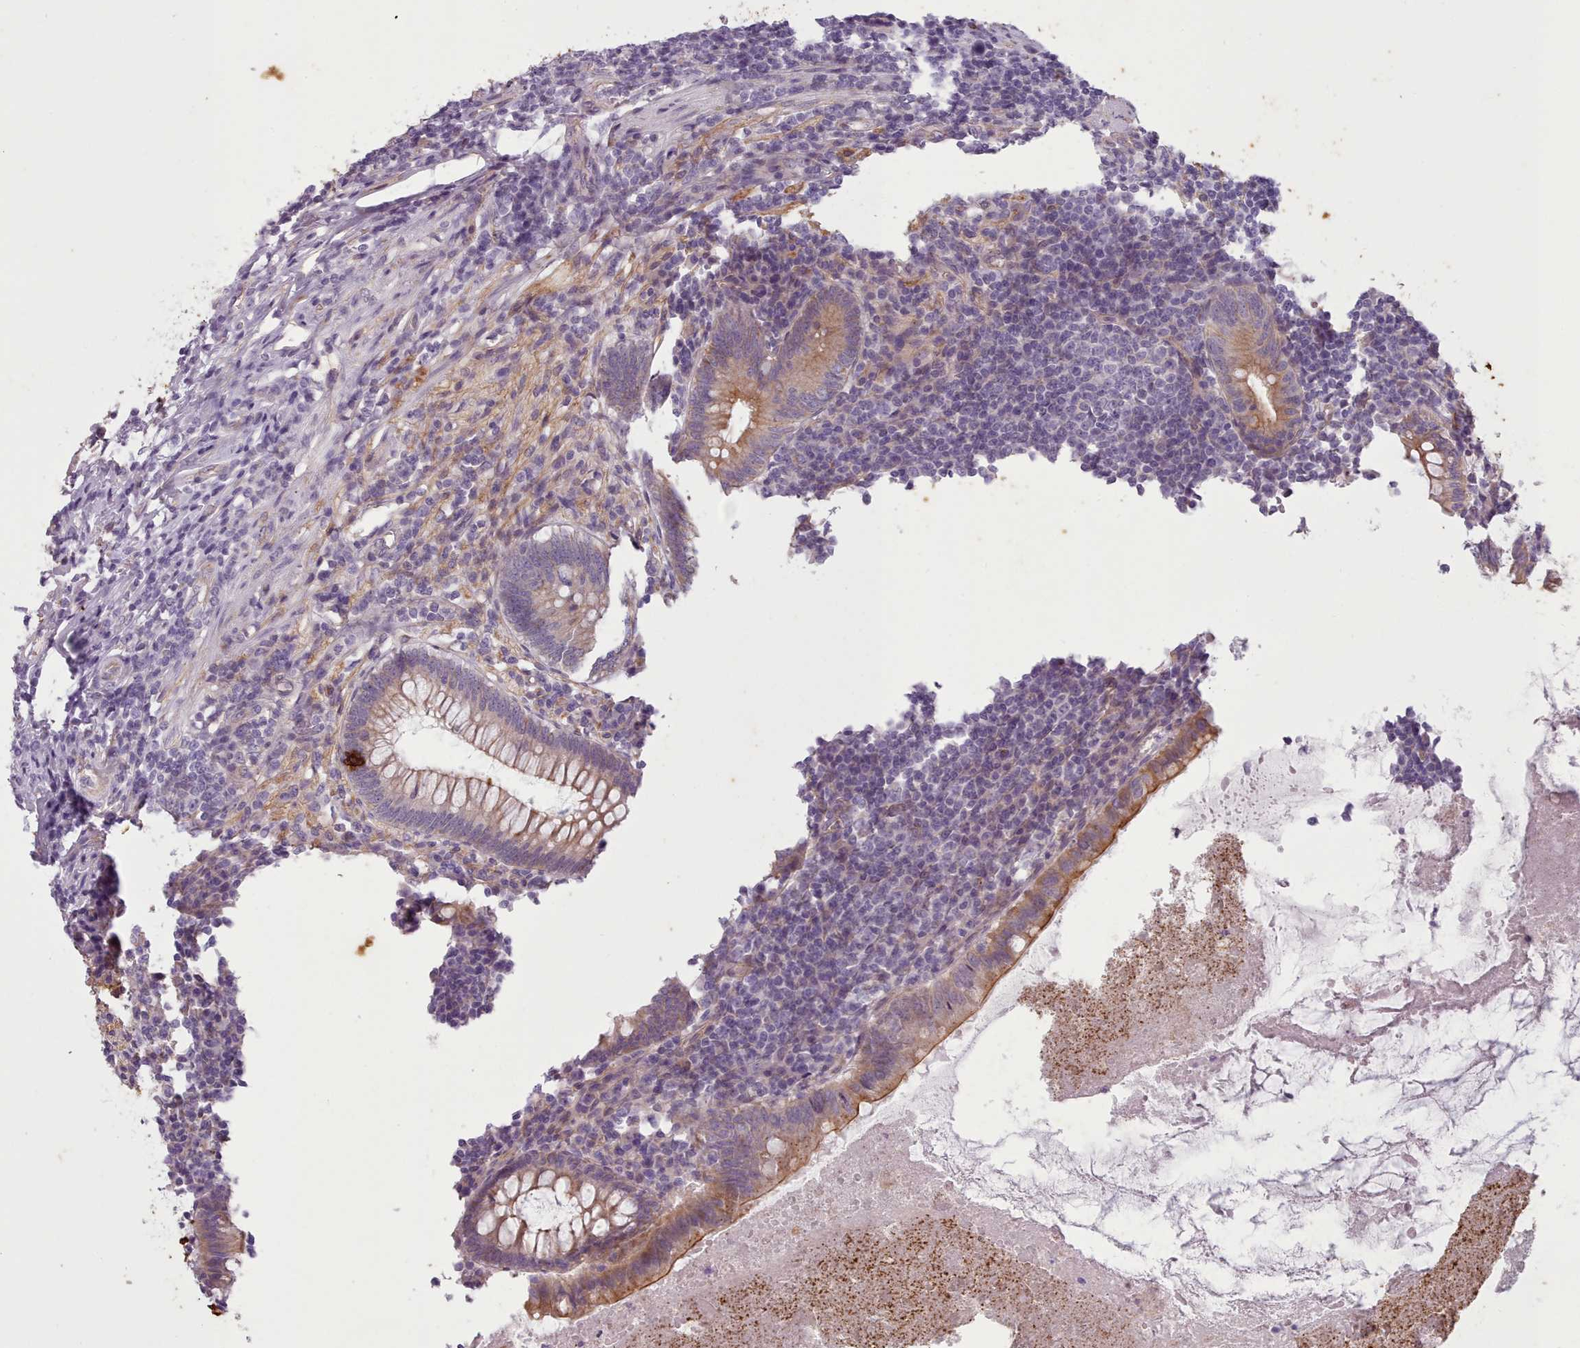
{"staining": {"intensity": "moderate", "quantity": ">75%", "location": "cytoplasmic/membranous"}, "tissue": "appendix", "cell_type": "Glandular cells", "image_type": "normal", "snomed": [{"axis": "morphology", "description": "Normal tissue, NOS"}, {"axis": "topography", "description": "Appendix"}], "caption": "This photomicrograph shows IHC staining of normal human appendix, with medium moderate cytoplasmic/membranous staining in approximately >75% of glandular cells.", "gene": "PLD4", "patient": {"sex": "male", "age": 83}}